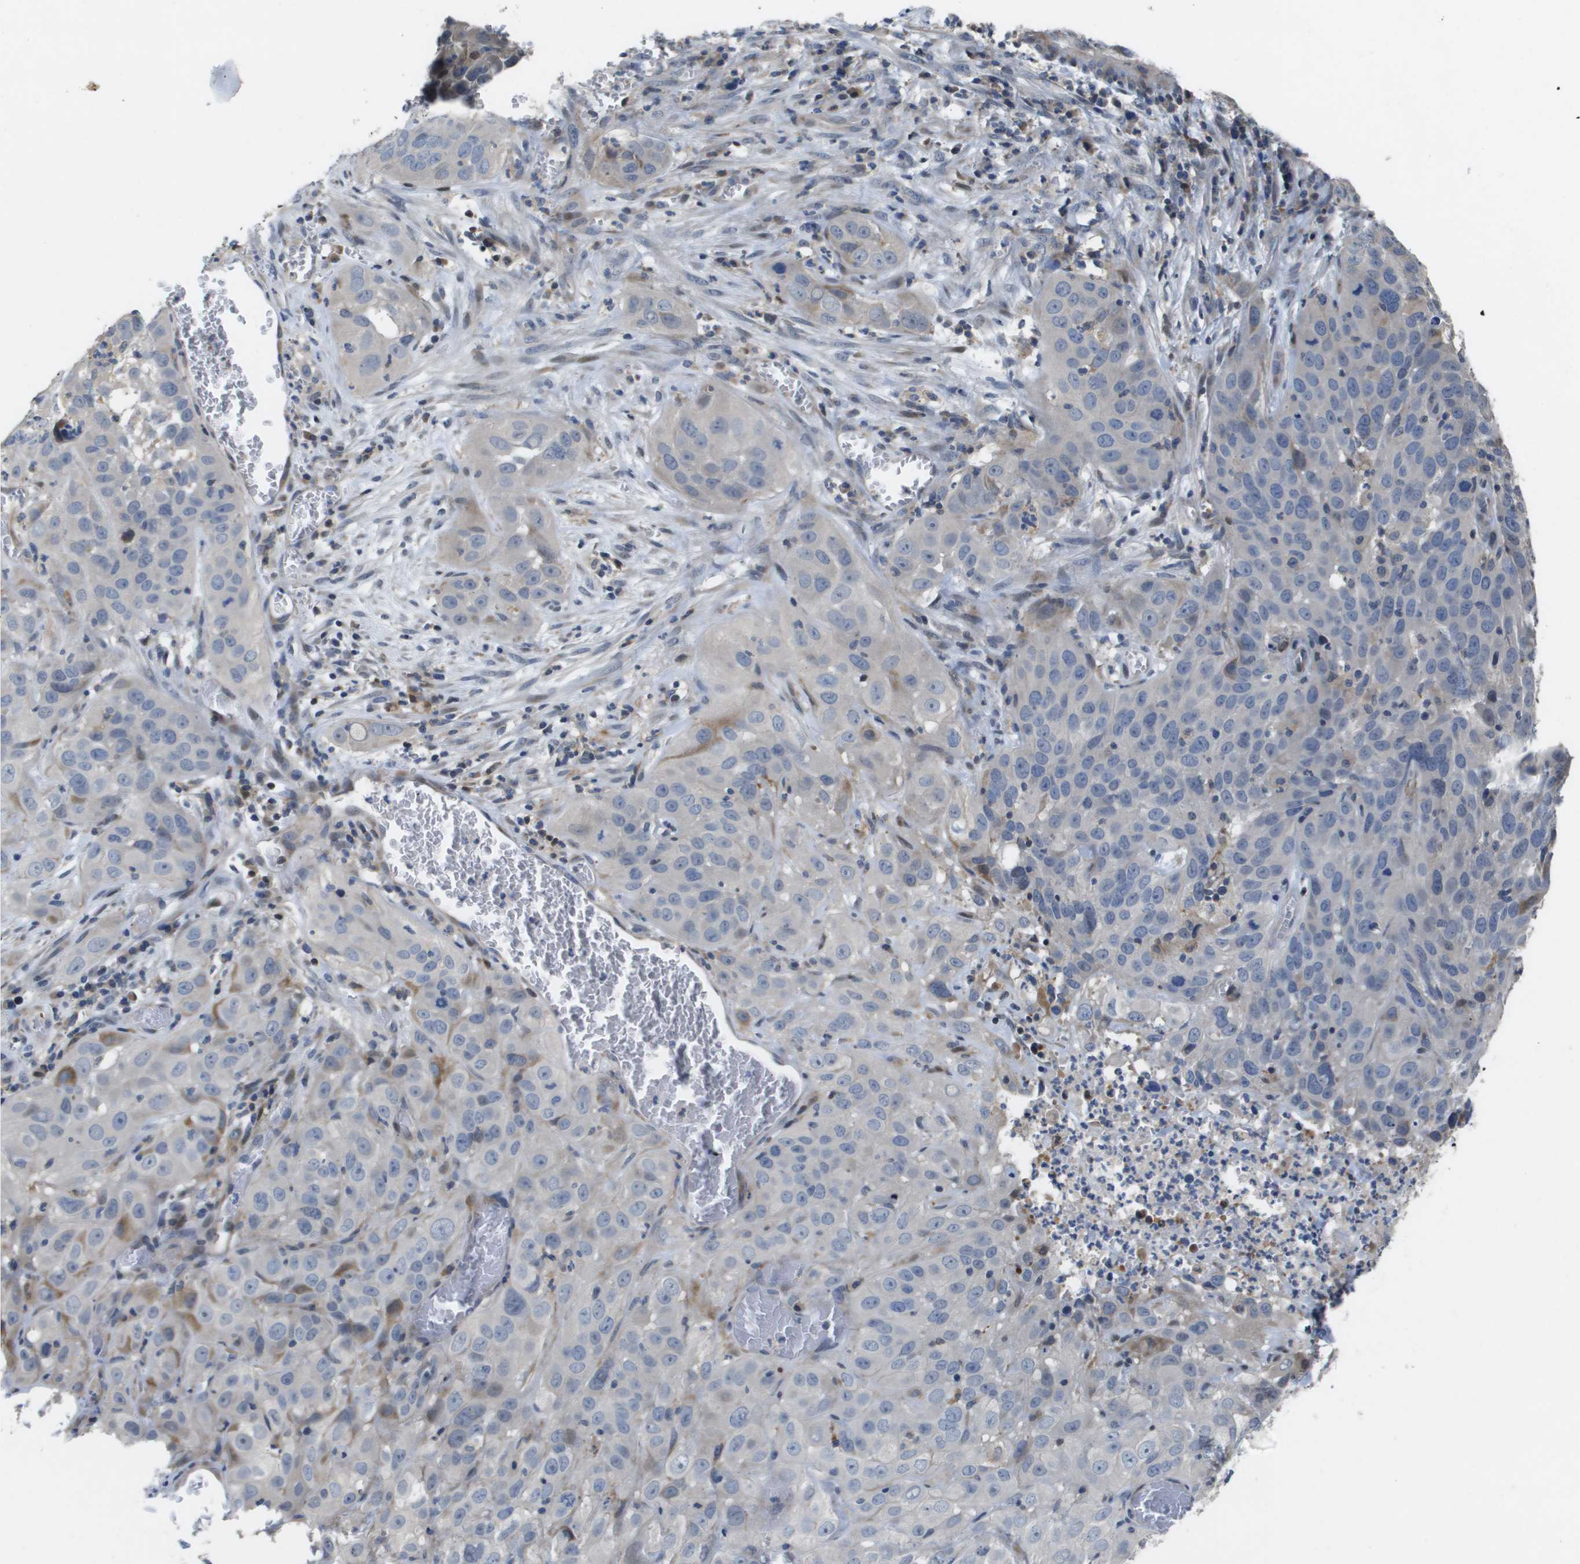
{"staining": {"intensity": "negative", "quantity": "none", "location": "none"}, "tissue": "cervical cancer", "cell_type": "Tumor cells", "image_type": "cancer", "snomed": [{"axis": "morphology", "description": "Squamous cell carcinoma, NOS"}, {"axis": "topography", "description": "Cervix"}], "caption": "There is no significant expression in tumor cells of cervical cancer (squamous cell carcinoma).", "gene": "SCN4B", "patient": {"sex": "female", "age": 32}}